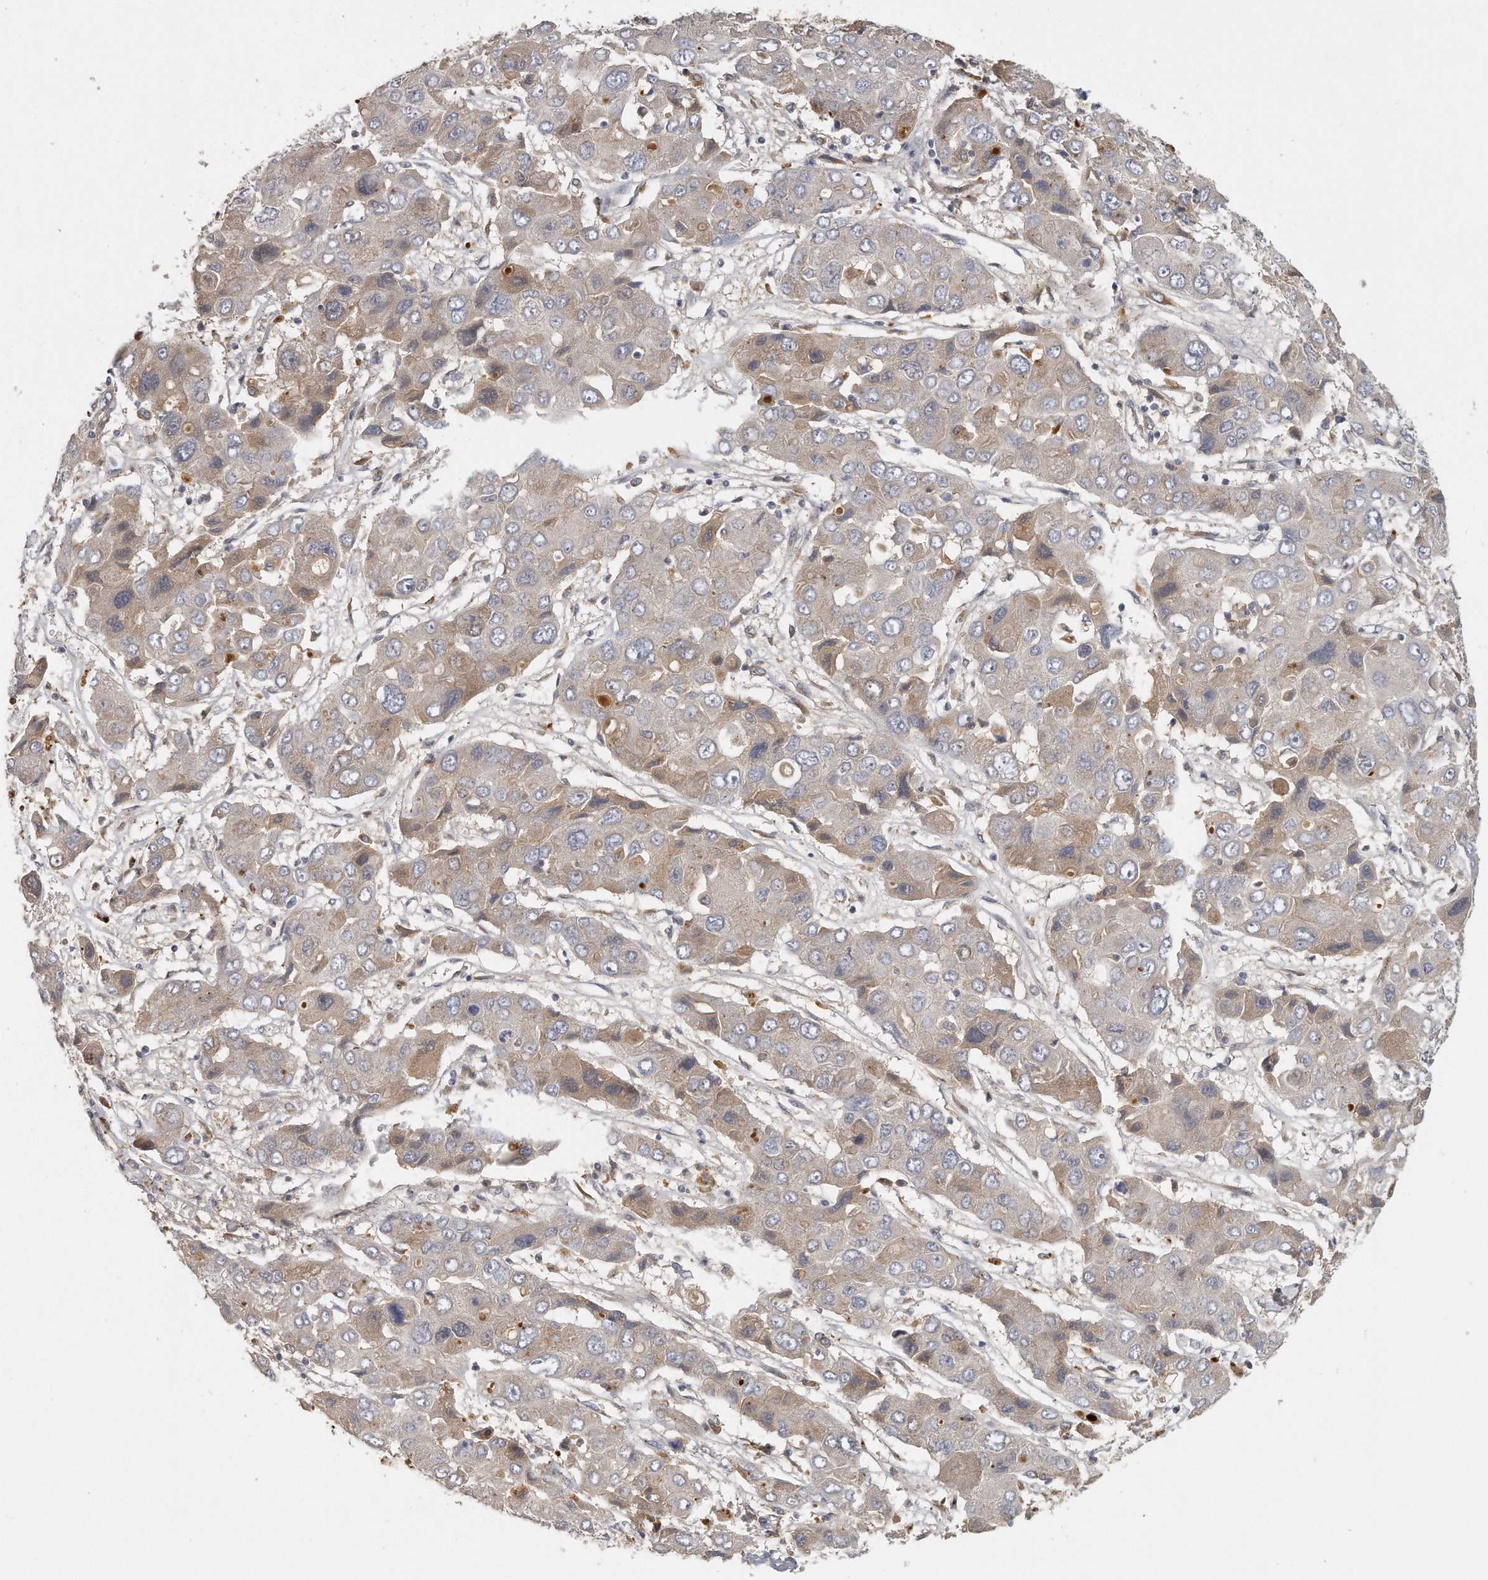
{"staining": {"intensity": "weak", "quantity": "<25%", "location": "cytoplasmic/membranous"}, "tissue": "liver cancer", "cell_type": "Tumor cells", "image_type": "cancer", "snomed": [{"axis": "morphology", "description": "Cholangiocarcinoma"}, {"axis": "topography", "description": "Liver"}], "caption": "Tumor cells are negative for brown protein staining in cholangiocarcinoma (liver).", "gene": "TRAPPC14", "patient": {"sex": "male", "age": 67}}